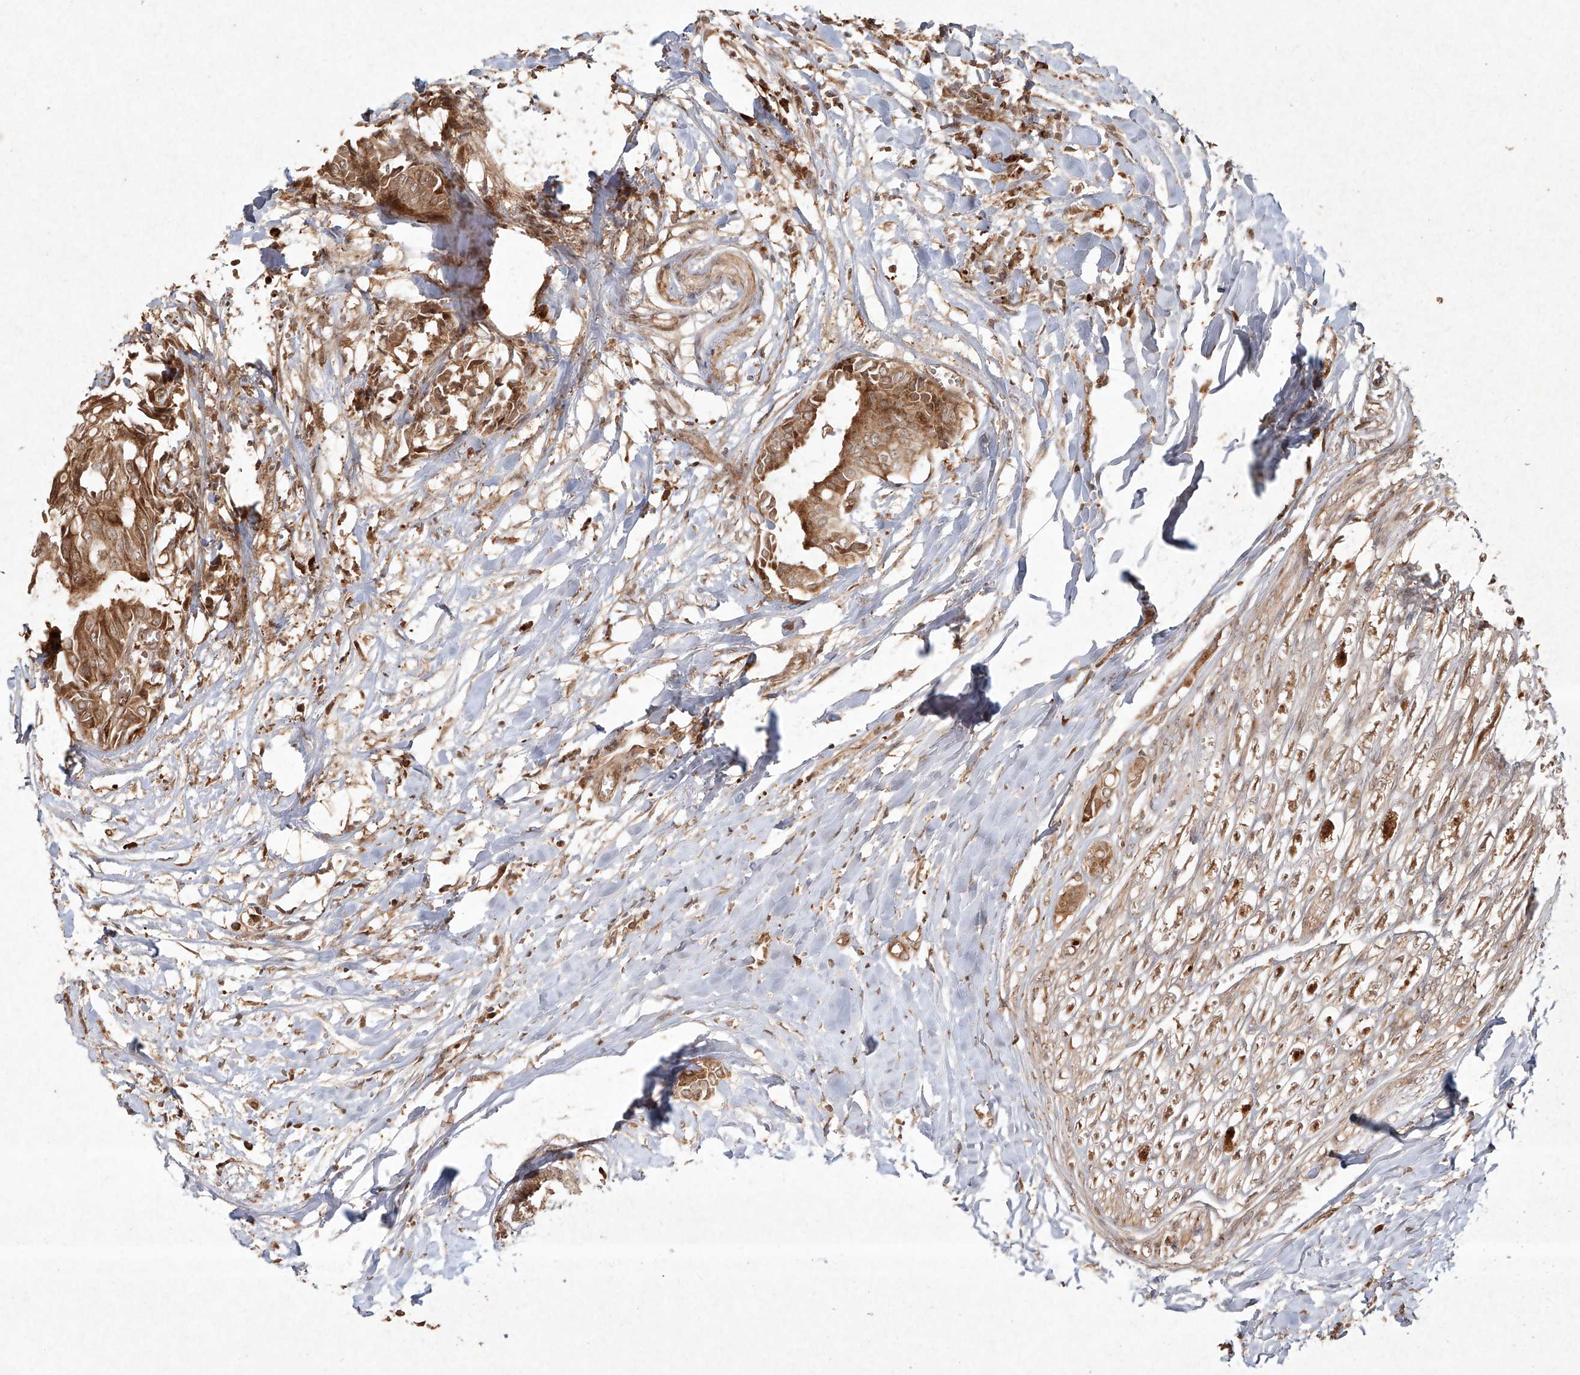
{"staining": {"intensity": "moderate", "quantity": ">75%", "location": "cytoplasmic/membranous"}, "tissue": "head and neck cancer", "cell_type": "Tumor cells", "image_type": "cancer", "snomed": [{"axis": "morphology", "description": "Adenocarcinoma, NOS"}, {"axis": "topography", "description": "Salivary gland"}, {"axis": "topography", "description": "Head-Neck"}], "caption": "This image shows immunohistochemistry staining of human head and neck adenocarcinoma, with medium moderate cytoplasmic/membranous staining in approximately >75% of tumor cells.", "gene": "CYYR1", "patient": {"sex": "female", "age": 59}}